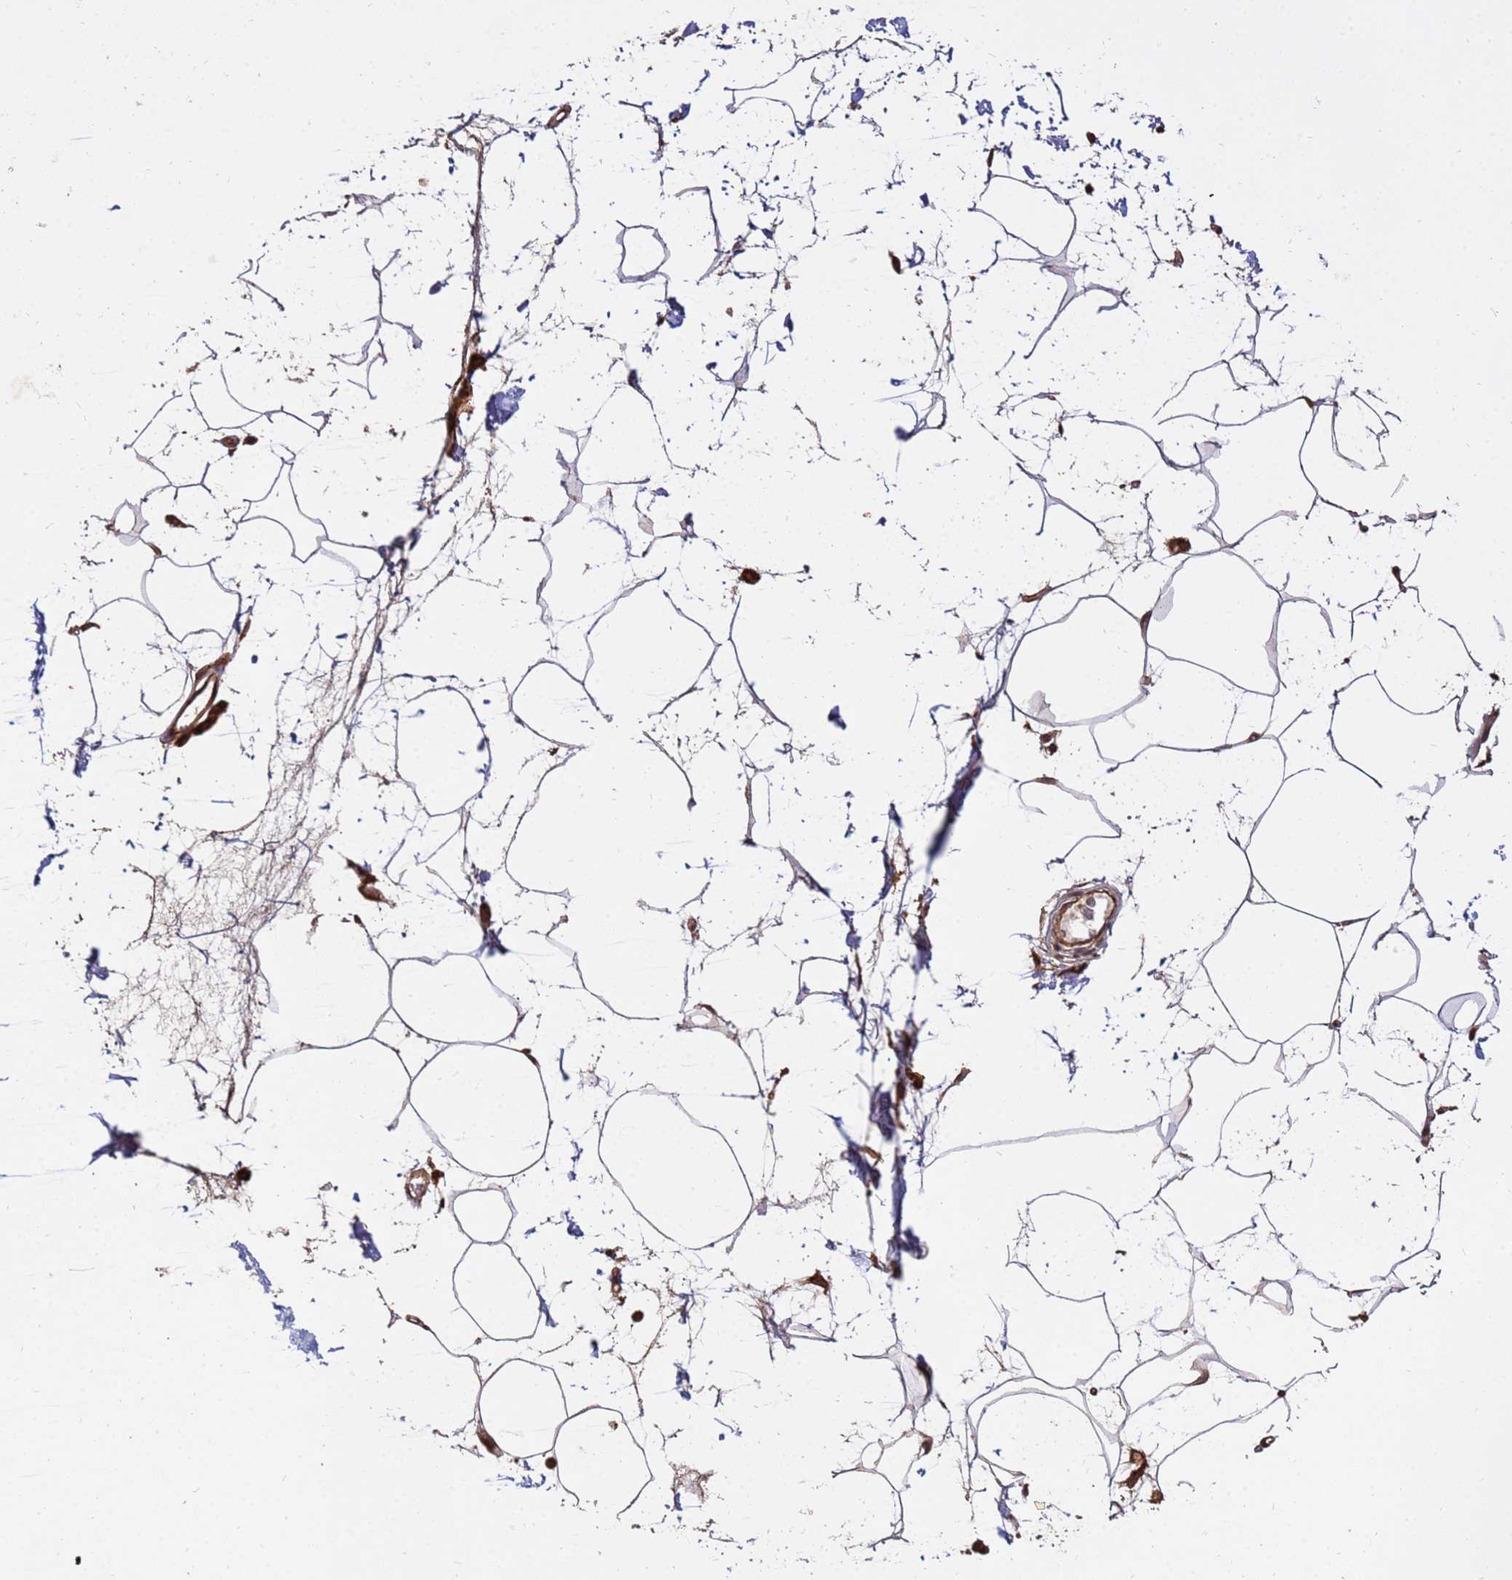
{"staining": {"intensity": "moderate", "quantity": "<25%", "location": "cytoplasmic/membranous"}, "tissue": "adipose tissue", "cell_type": "Adipocytes", "image_type": "normal", "snomed": [{"axis": "morphology", "description": "Normal tissue, NOS"}, {"axis": "topography", "description": "Adipose tissue"}], "caption": "Adipose tissue was stained to show a protein in brown. There is low levels of moderate cytoplasmic/membranous expression in approximately <25% of adipocytes.", "gene": "ZNF619", "patient": {"sex": "female", "age": 37}}